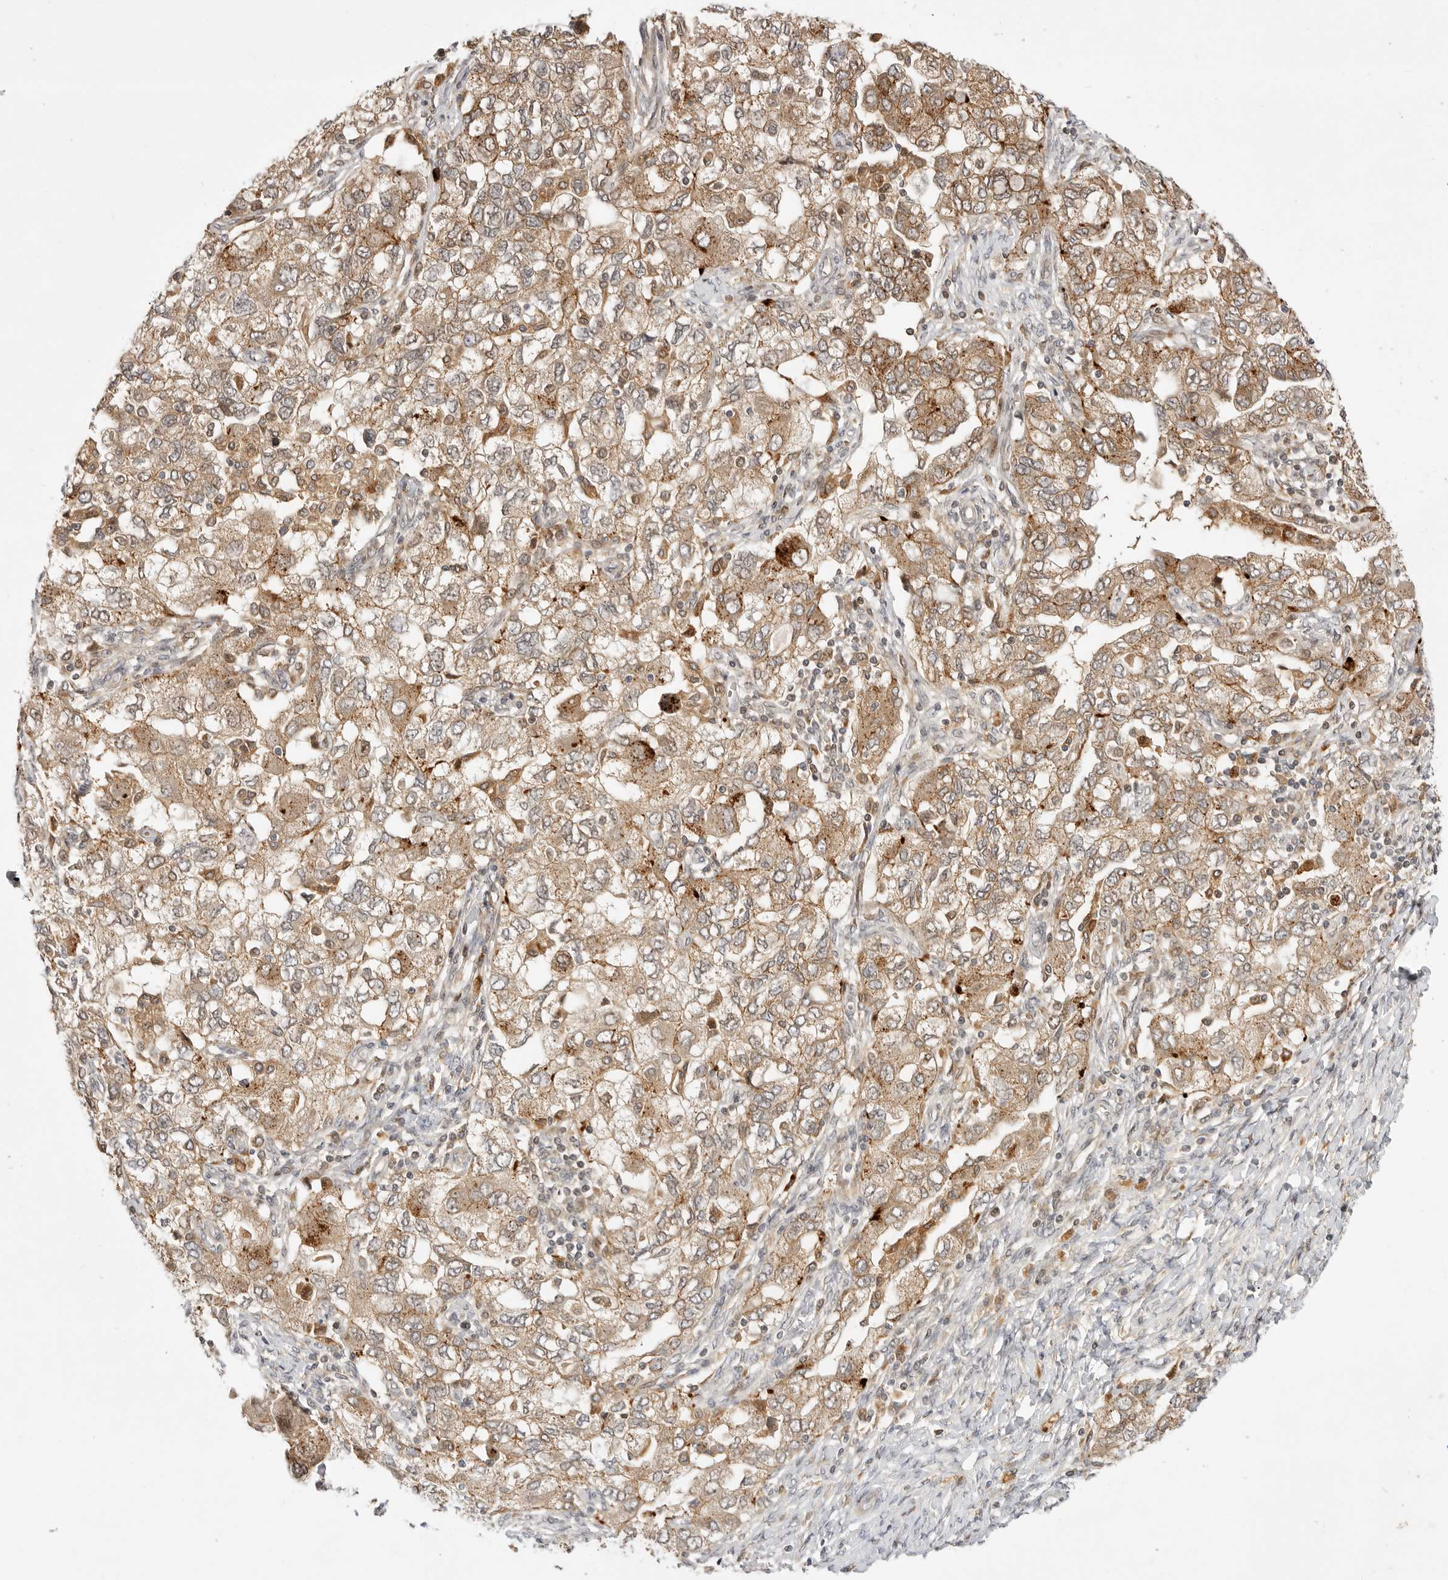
{"staining": {"intensity": "moderate", "quantity": ">75%", "location": "cytoplasmic/membranous"}, "tissue": "ovarian cancer", "cell_type": "Tumor cells", "image_type": "cancer", "snomed": [{"axis": "morphology", "description": "Carcinoma, NOS"}, {"axis": "morphology", "description": "Cystadenocarcinoma, serous, NOS"}, {"axis": "topography", "description": "Ovary"}], "caption": "Carcinoma (ovarian) stained with IHC reveals moderate cytoplasmic/membranous staining in about >75% of tumor cells.", "gene": "CSNK1G3", "patient": {"sex": "female", "age": 69}}